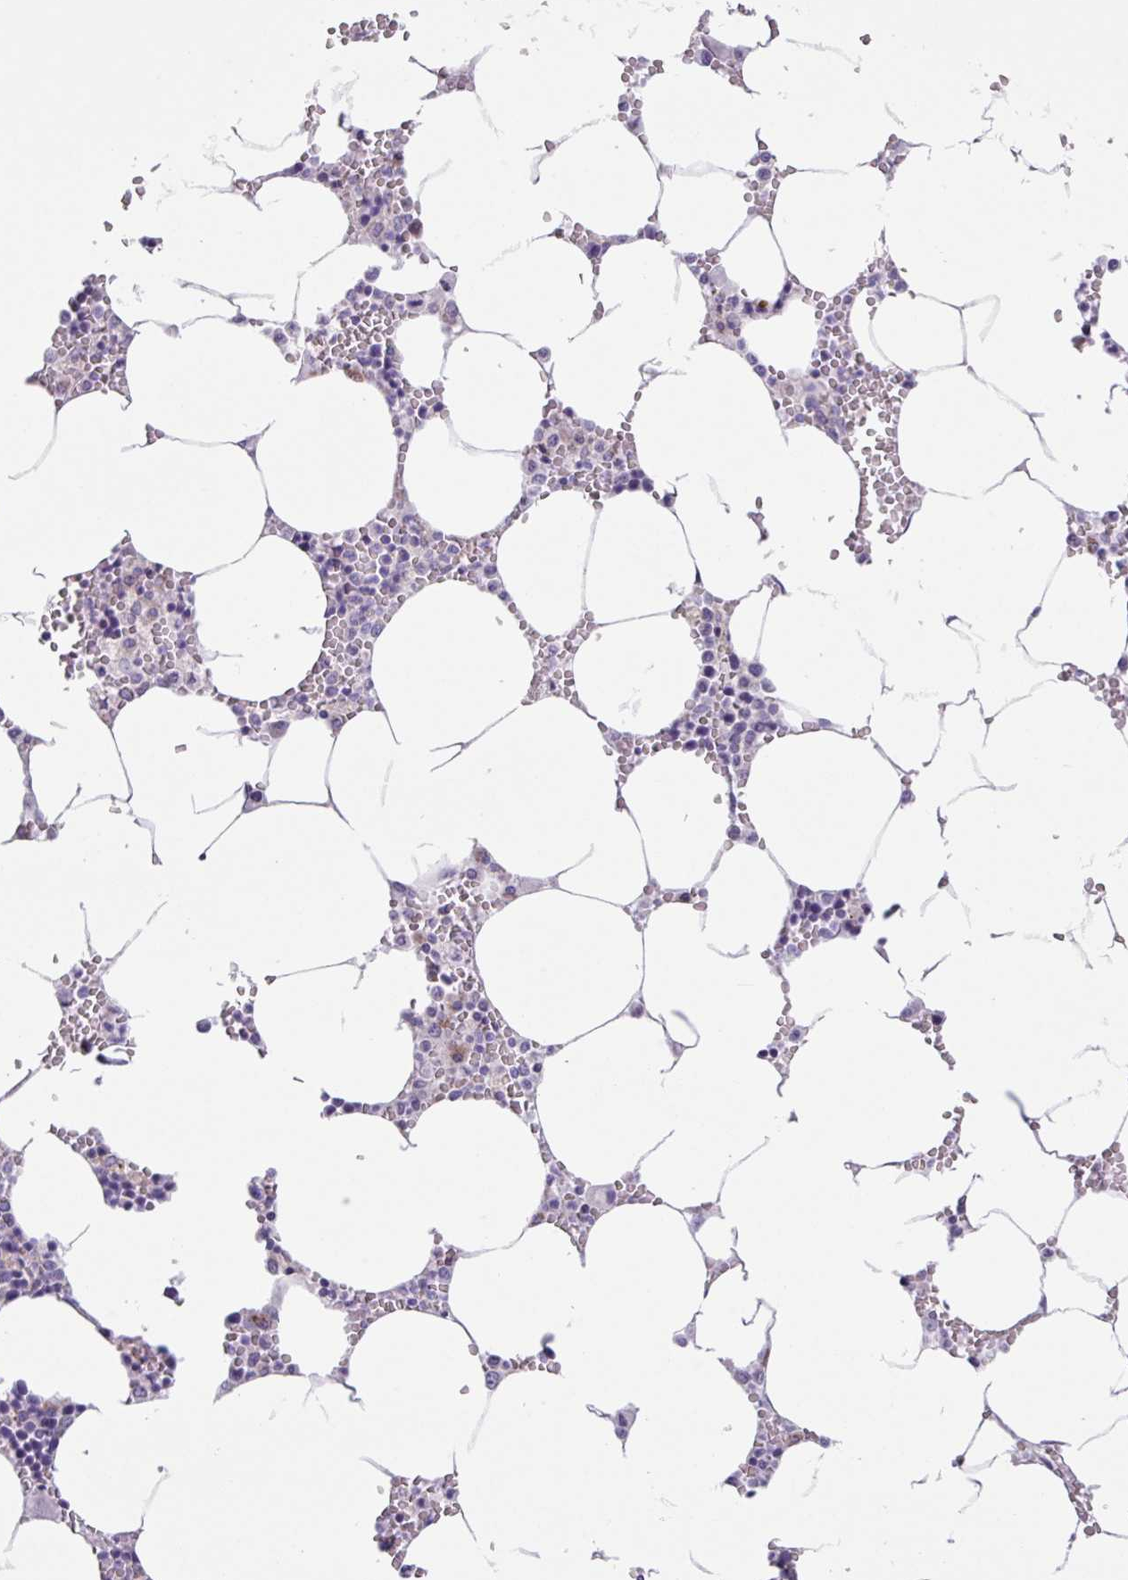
{"staining": {"intensity": "negative", "quantity": "none", "location": "none"}, "tissue": "bone marrow", "cell_type": "Hematopoietic cells", "image_type": "normal", "snomed": [{"axis": "morphology", "description": "Normal tissue, NOS"}, {"axis": "topography", "description": "Bone marrow"}], "caption": "Immunohistochemical staining of unremarkable bone marrow exhibits no significant staining in hematopoietic cells. (Stains: DAB (3,3'-diaminobenzidine) IHC with hematoxylin counter stain, Microscopy: brightfield microscopy at high magnification).", "gene": "OTULIN", "patient": {"sex": "male", "age": 70}}